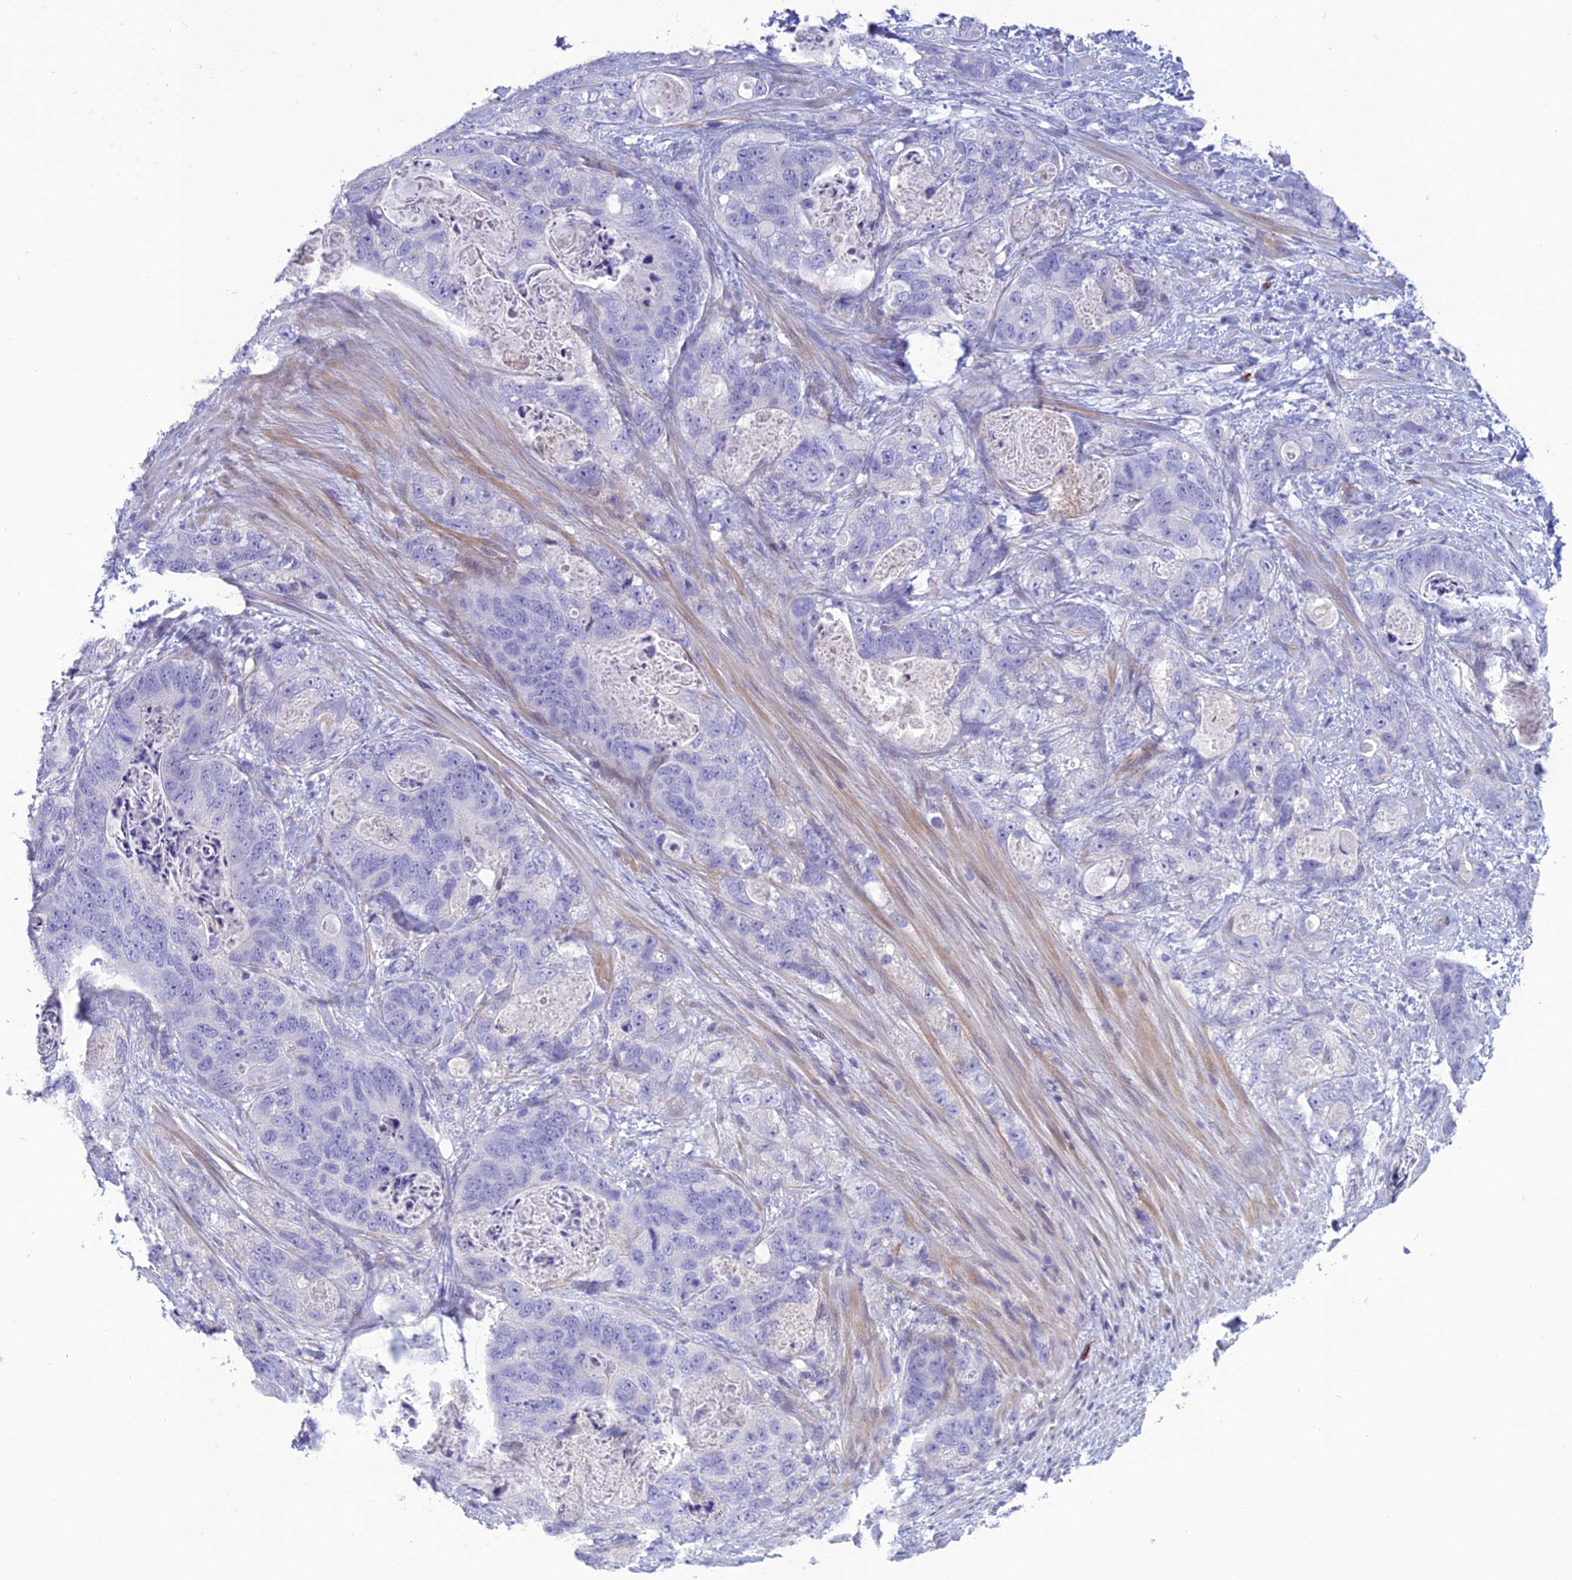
{"staining": {"intensity": "negative", "quantity": "none", "location": "none"}, "tissue": "stomach cancer", "cell_type": "Tumor cells", "image_type": "cancer", "snomed": [{"axis": "morphology", "description": "Normal tissue, NOS"}, {"axis": "morphology", "description": "Adenocarcinoma, NOS"}, {"axis": "topography", "description": "Stomach"}], "caption": "Immunohistochemical staining of stomach cancer (adenocarcinoma) exhibits no significant staining in tumor cells. (Brightfield microscopy of DAB (3,3'-diaminobenzidine) immunohistochemistry at high magnification).", "gene": "OR56B1", "patient": {"sex": "female", "age": 89}}